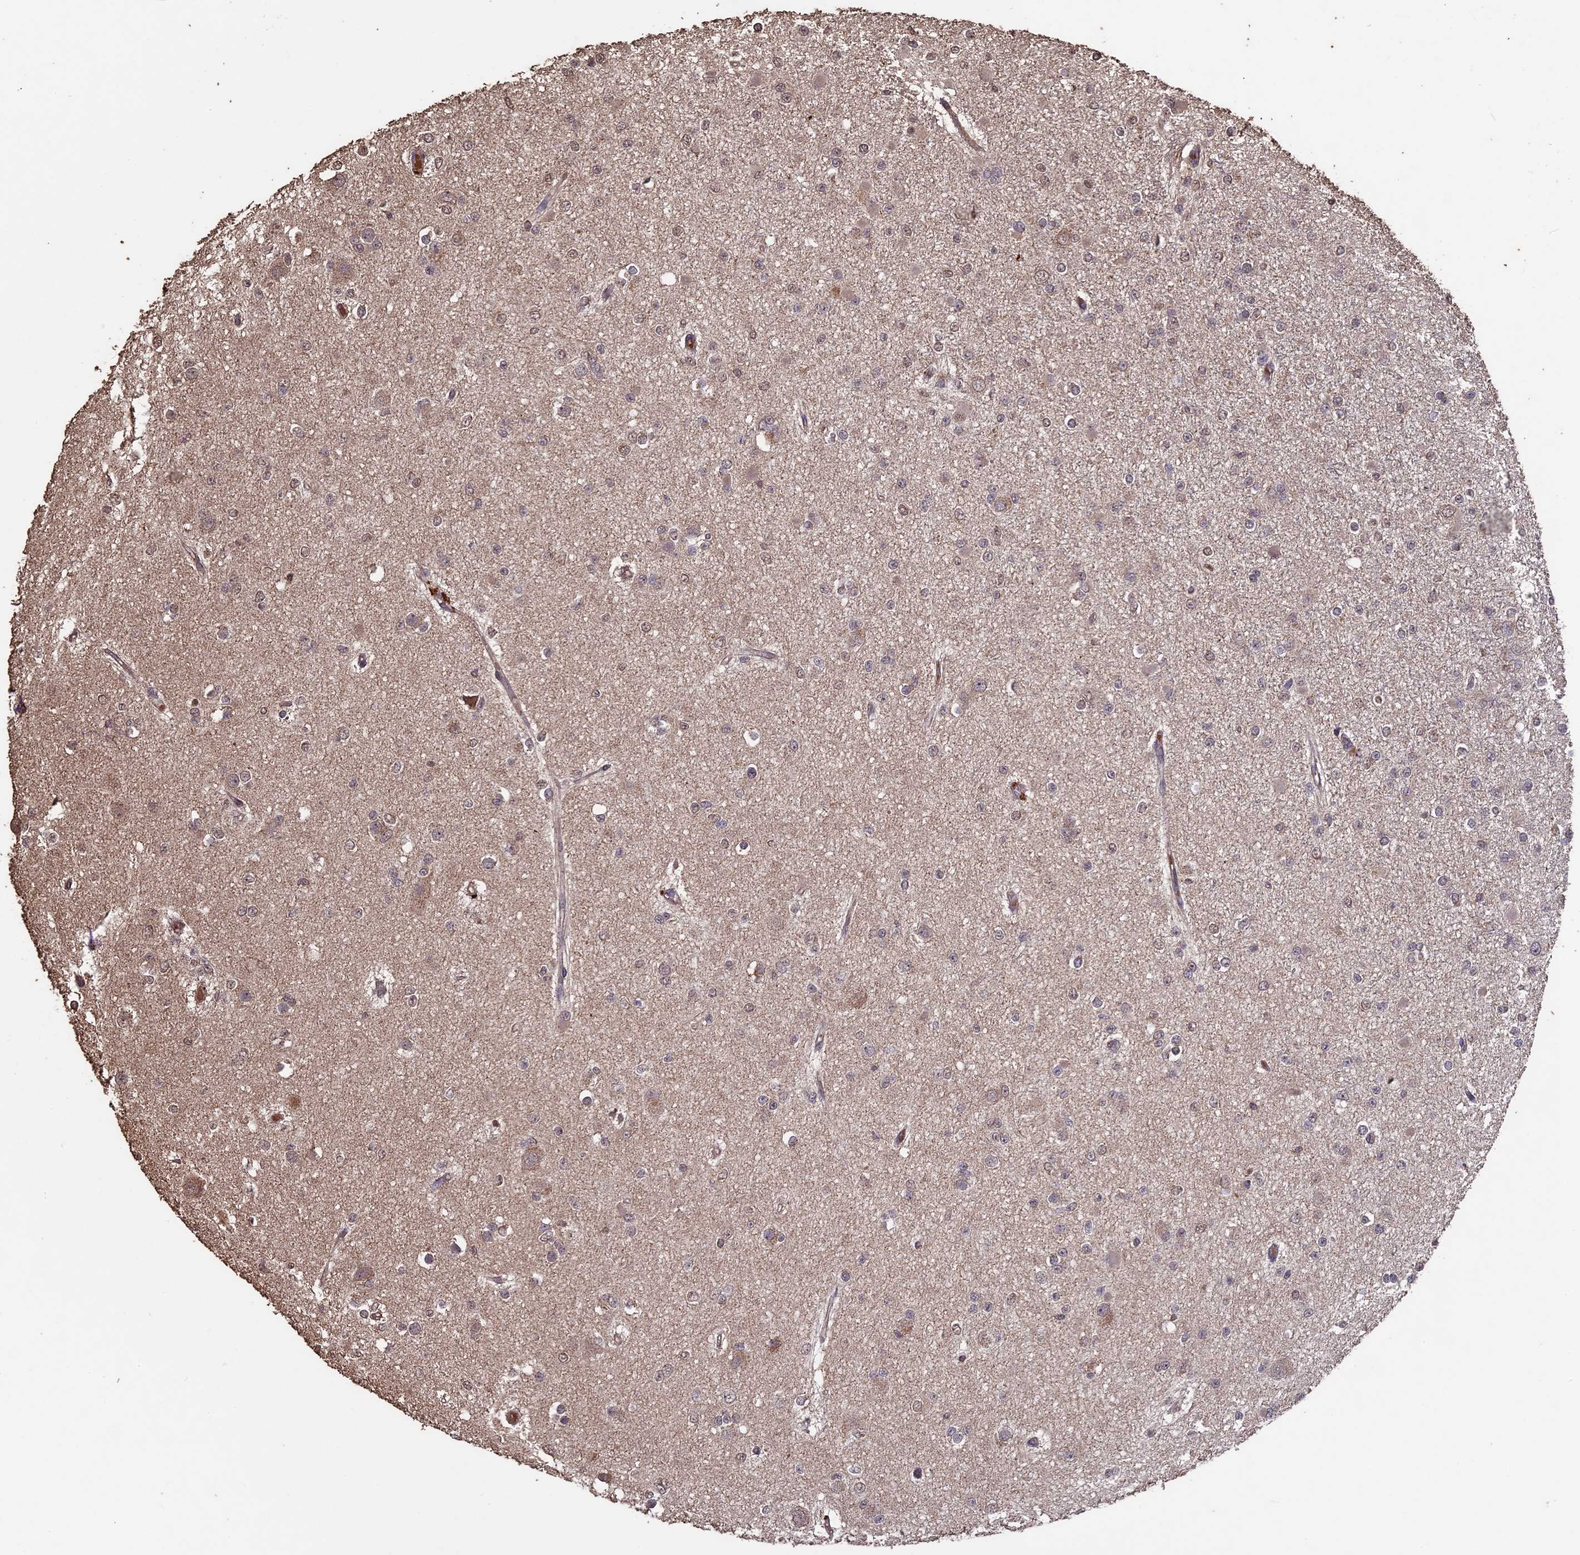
{"staining": {"intensity": "weak", "quantity": "25%-75%", "location": "cytoplasmic/membranous"}, "tissue": "glioma", "cell_type": "Tumor cells", "image_type": "cancer", "snomed": [{"axis": "morphology", "description": "Glioma, malignant, Low grade"}, {"axis": "topography", "description": "Brain"}], "caption": "This image demonstrates immunohistochemistry (IHC) staining of human glioma, with low weak cytoplasmic/membranous positivity in about 25%-75% of tumor cells.", "gene": "HUNK", "patient": {"sex": "female", "age": 22}}